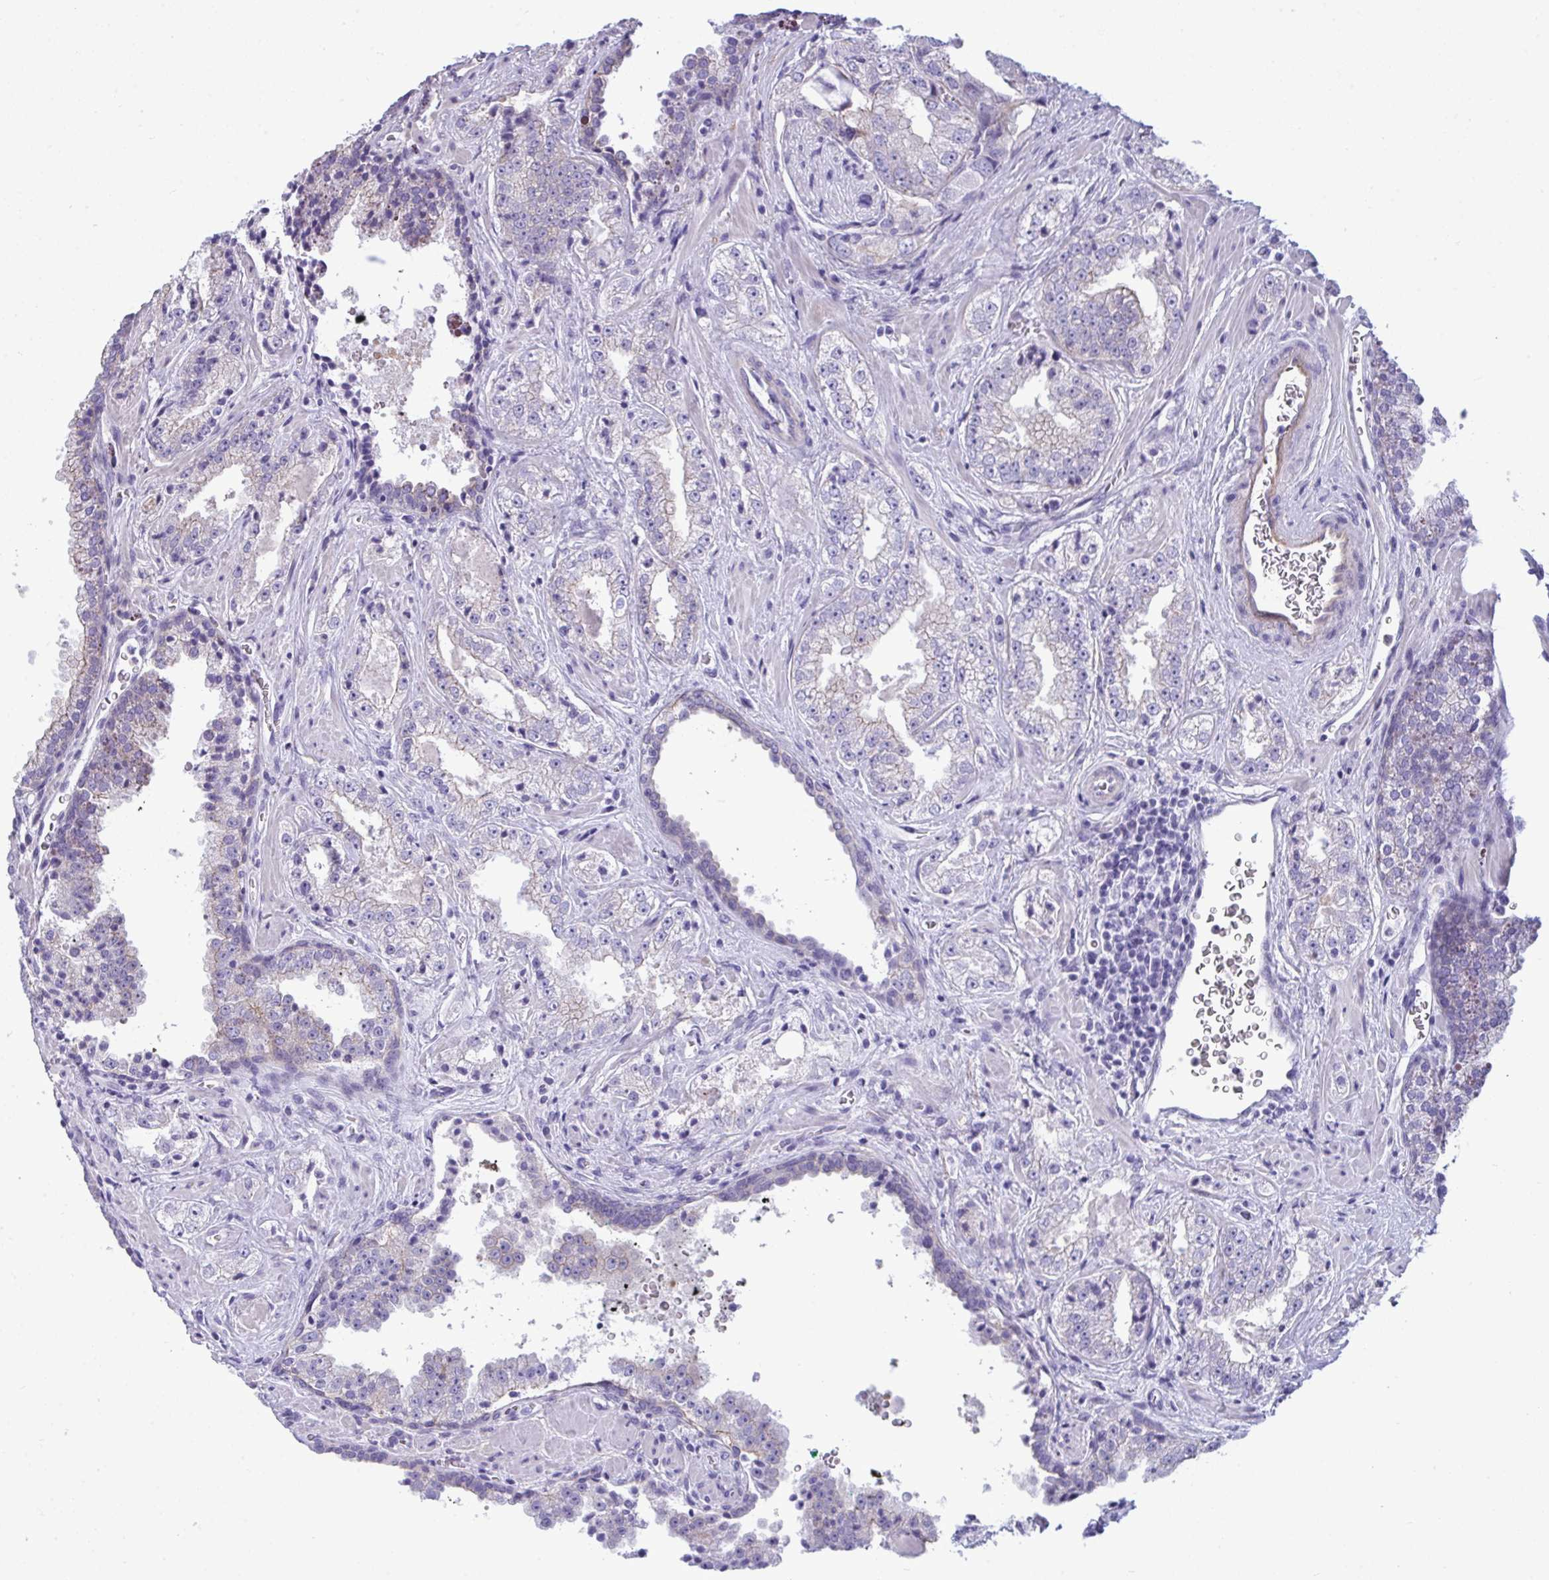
{"staining": {"intensity": "negative", "quantity": "none", "location": "none"}, "tissue": "prostate cancer", "cell_type": "Tumor cells", "image_type": "cancer", "snomed": [{"axis": "morphology", "description": "Adenocarcinoma, High grade"}, {"axis": "topography", "description": "Prostate"}], "caption": "A high-resolution photomicrograph shows IHC staining of prostate cancer (high-grade adenocarcinoma), which shows no significant staining in tumor cells.", "gene": "MYH10", "patient": {"sex": "male", "age": 67}}